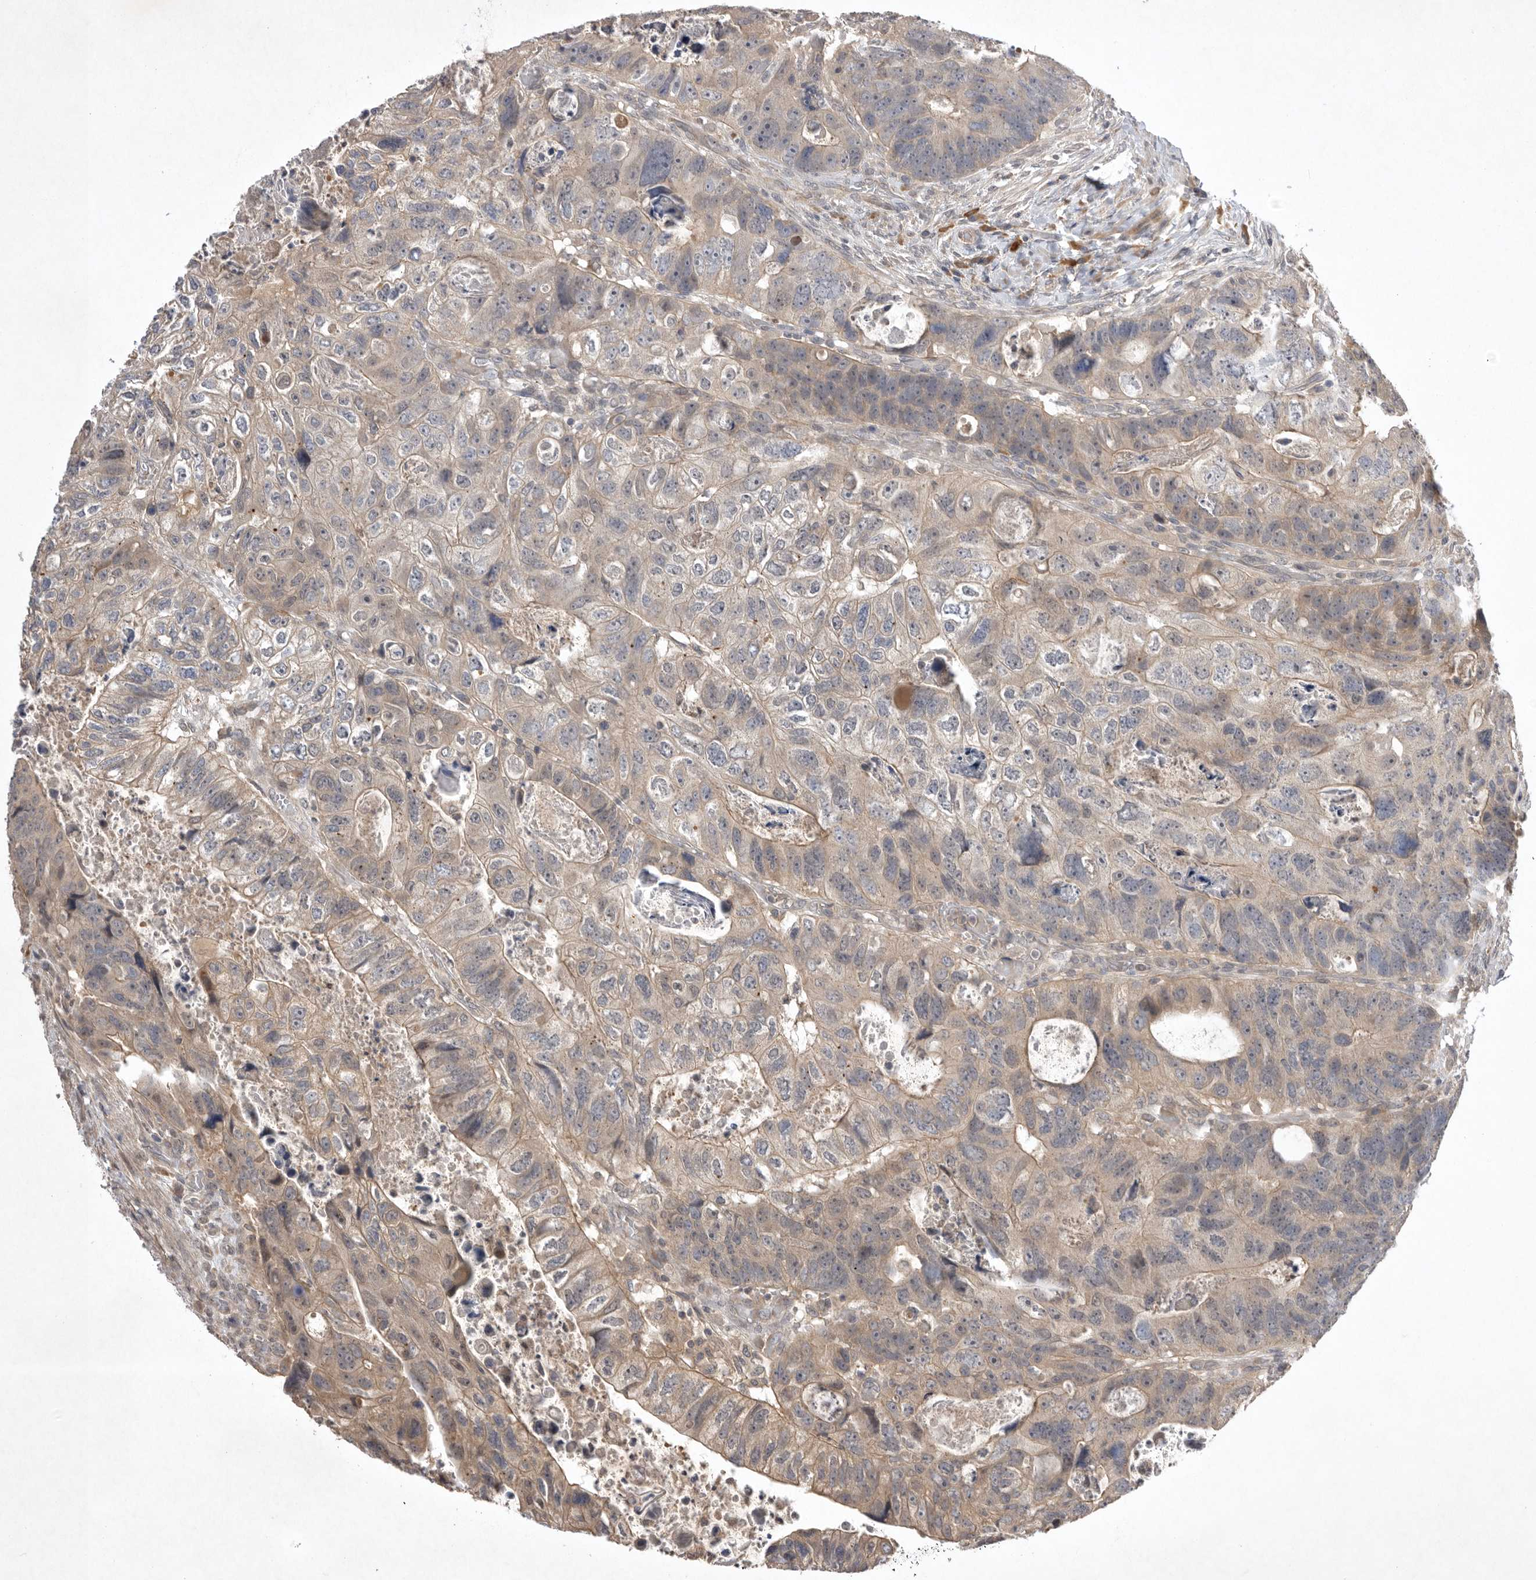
{"staining": {"intensity": "weak", "quantity": "25%-75%", "location": "cytoplasmic/membranous"}, "tissue": "colorectal cancer", "cell_type": "Tumor cells", "image_type": "cancer", "snomed": [{"axis": "morphology", "description": "Adenocarcinoma, NOS"}, {"axis": "topography", "description": "Rectum"}], "caption": "DAB immunohistochemical staining of colorectal cancer (adenocarcinoma) shows weak cytoplasmic/membranous protein staining in approximately 25%-75% of tumor cells.", "gene": "NRCAM", "patient": {"sex": "male", "age": 59}}